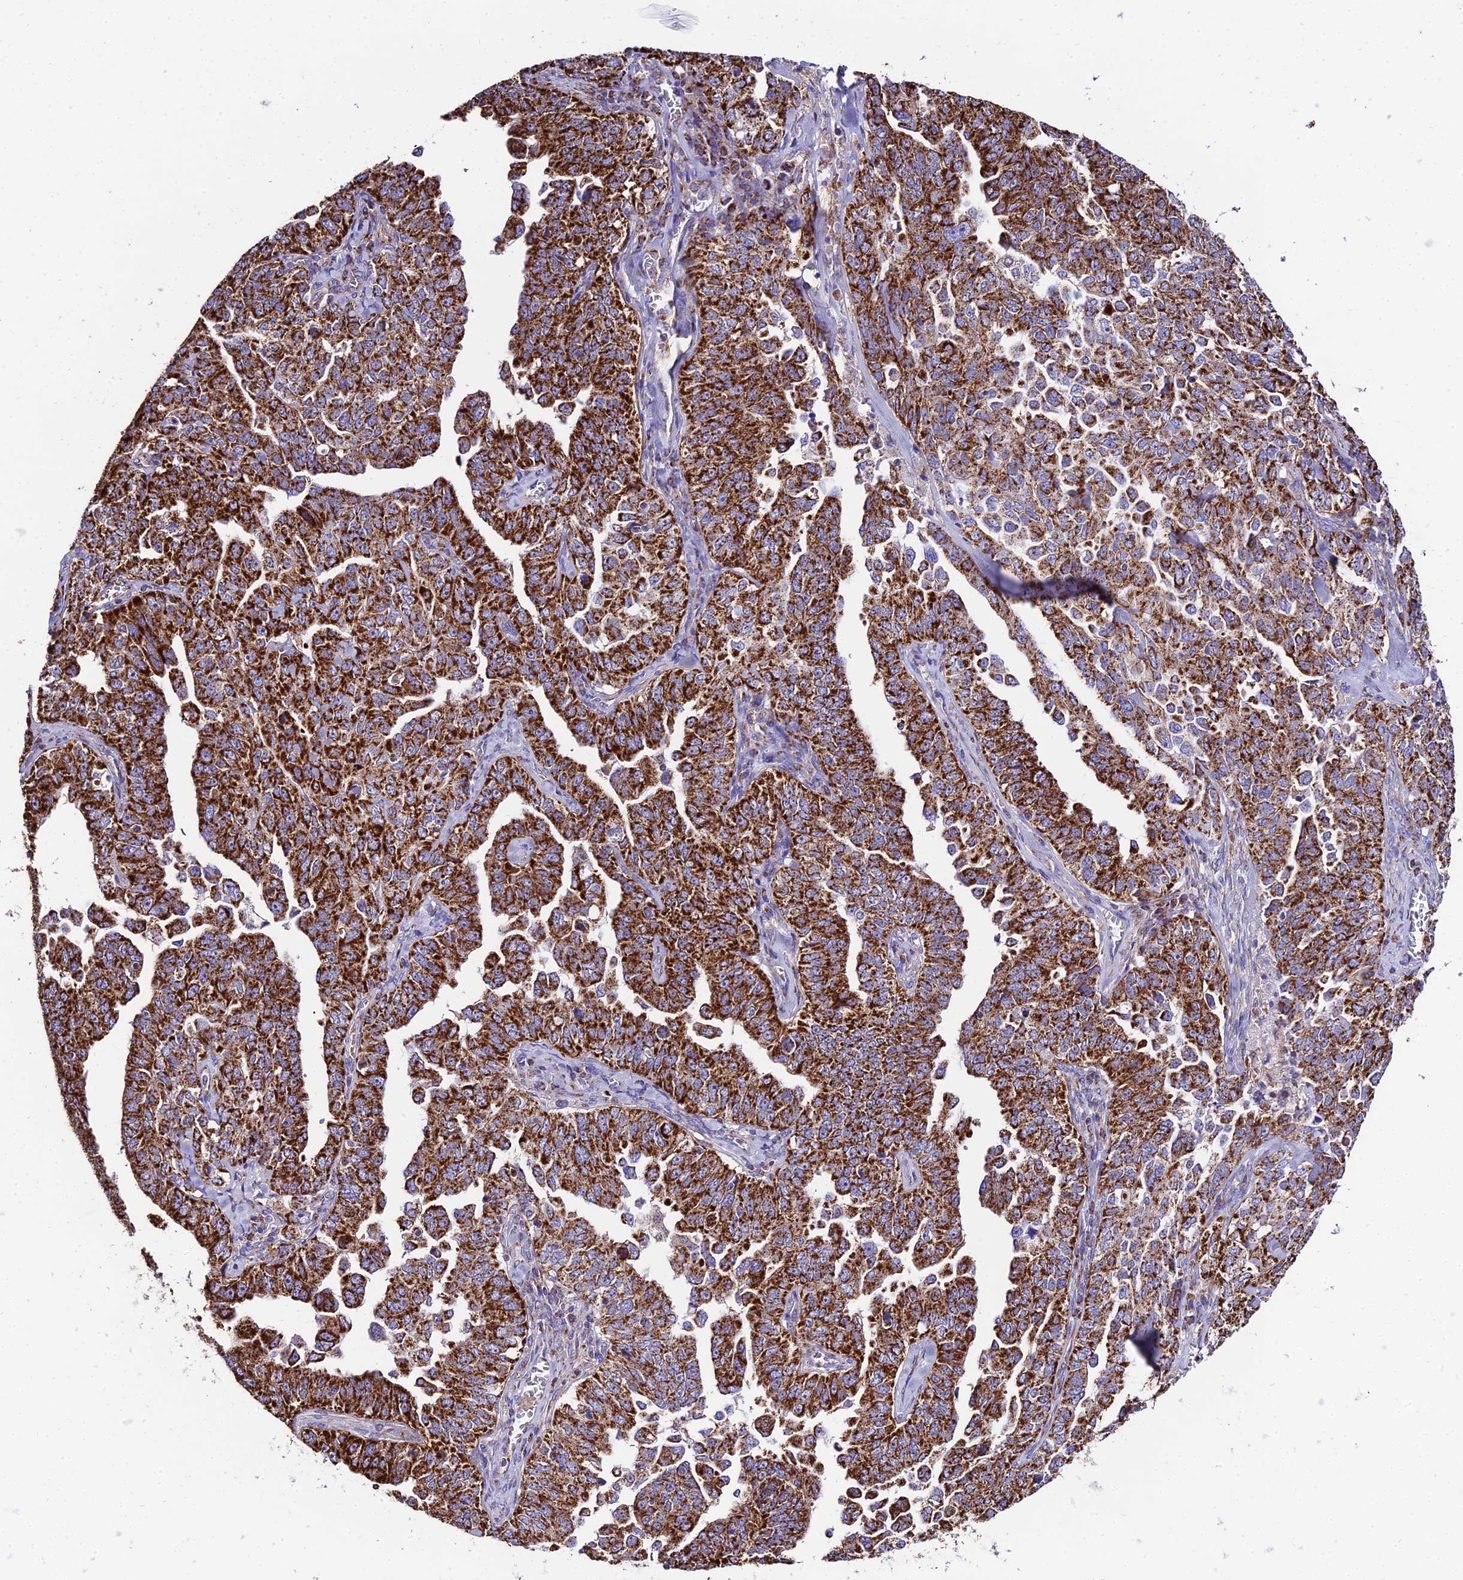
{"staining": {"intensity": "strong", "quantity": ">75%", "location": "cytoplasmic/membranous"}, "tissue": "ovarian cancer", "cell_type": "Tumor cells", "image_type": "cancer", "snomed": [{"axis": "morphology", "description": "Carcinoma, endometroid"}, {"axis": "topography", "description": "Ovary"}], "caption": "Protein expression analysis of ovarian cancer reveals strong cytoplasmic/membranous expression in approximately >75% of tumor cells.", "gene": "OCIAD1", "patient": {"sex": "female", "age": 62}}